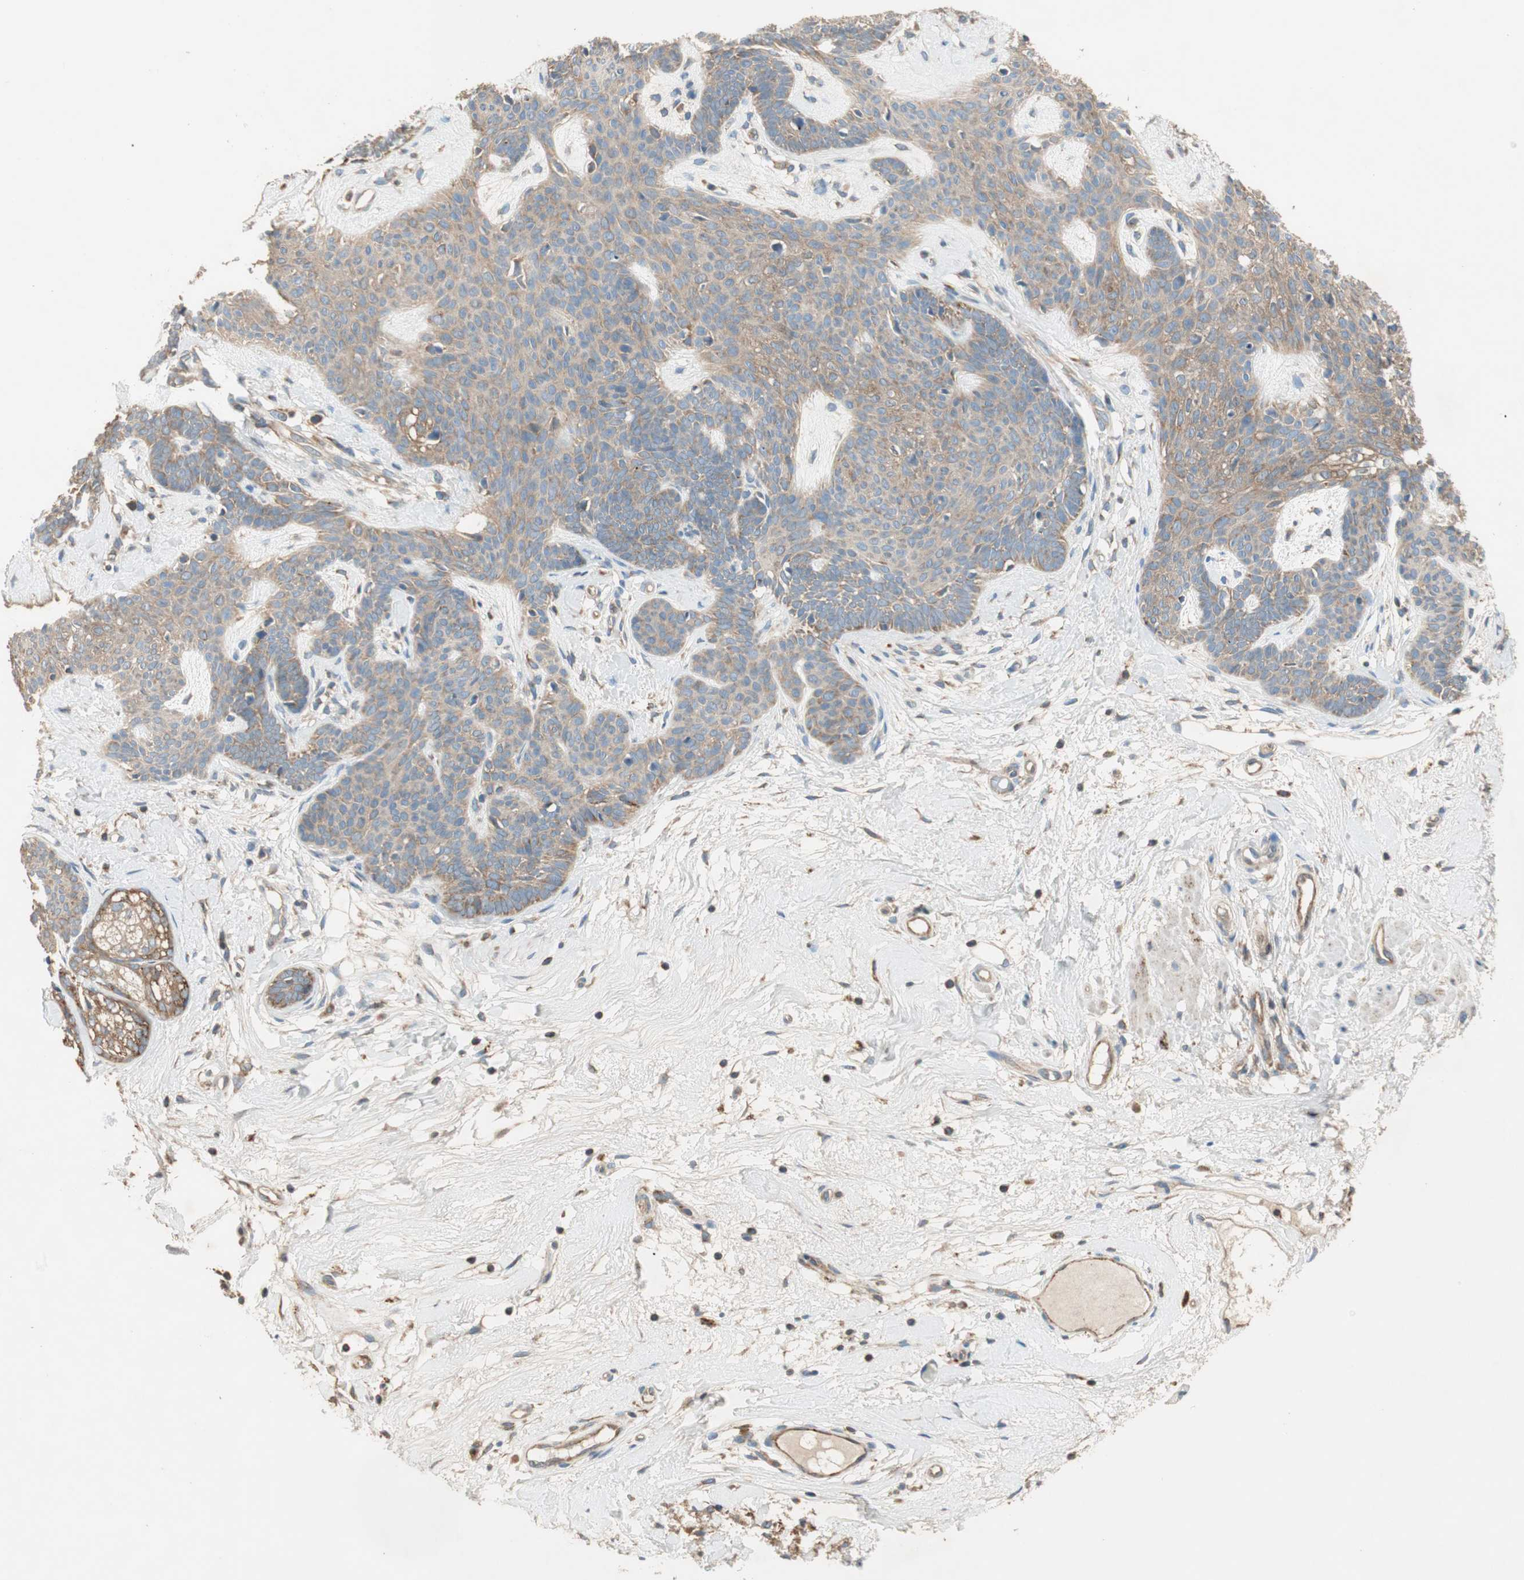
{"staining": {"intensity": "moderate", "quantity": ">75%", "location": "cytoplasmic/membranous"}, "tissue": "skin cancer", "cell_type": "Tumor cells", "image_type": "cancer", "snomed": [{"axis": "morphology", "description": "Developmental malformation"}, {"axis": "morphology", "description": "Basal cell carcinoma"}, {"axis": "topography", "description": "Skin"}], "caption": "Immunohistochemical staining of human skin basal cell carcinoma reveals moderate cytoplasmic/membranous protein positivity in about >75% of tumor cells.", "gene": "CC2D1A", "patient": {"sex": "female", "age": 62}}